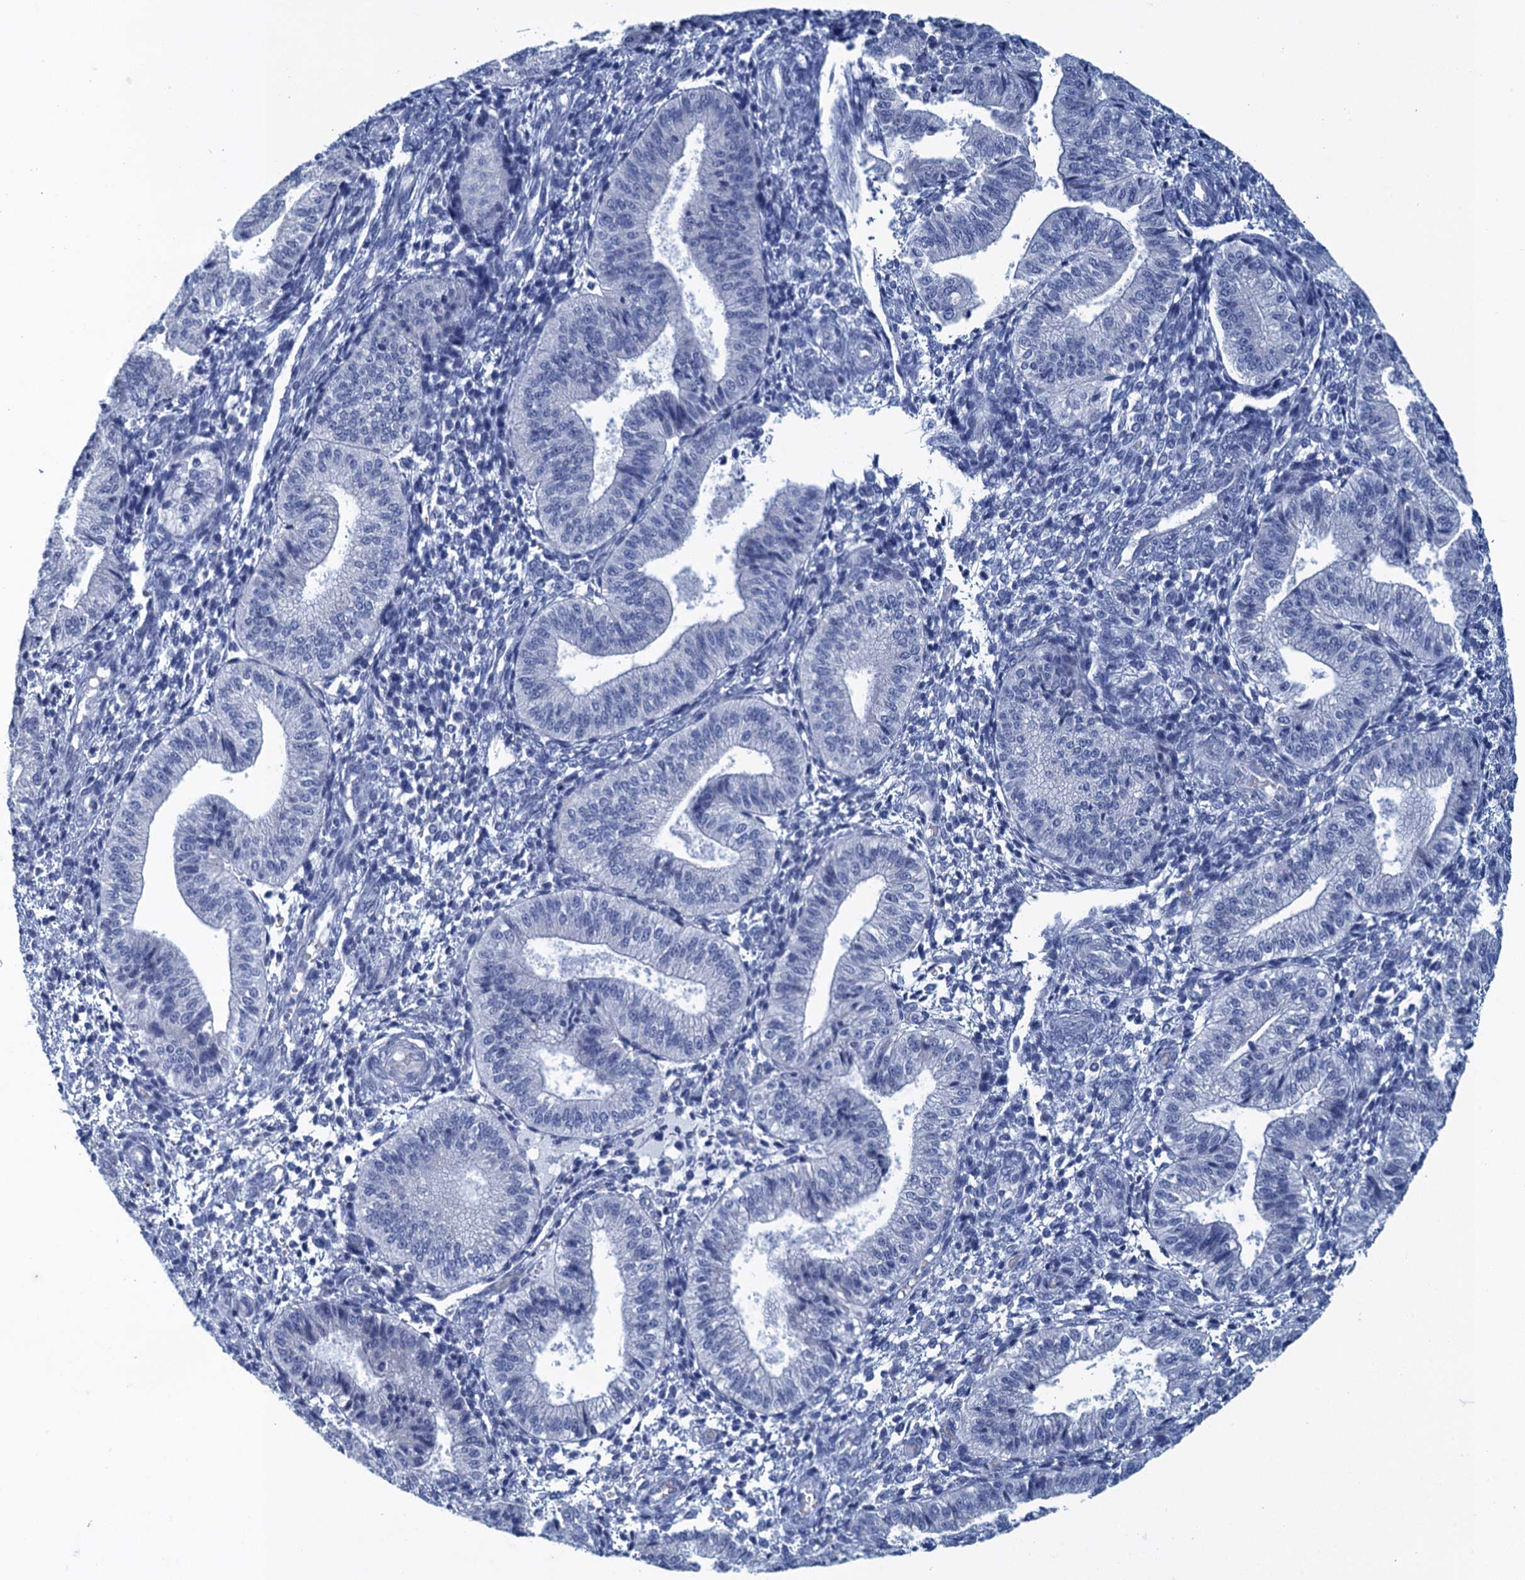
{"staining": {"intensity": "negative", "quantity": "none", "location": "none"}, "tissue": "endometrium", "cell_type": "Cells in endometrial stroma", "image_type": "normal", "snomed": [{"axis": "morphology", "description": "Normal tissue, NOS"}, {"axis": "topography", "description": "Endometrium"}], "caption": "Immunohistochemistry (IHC) micrograph of unremarkable human endometrium stained for a protein (brown), which shows no staining in cells in endometrial stroma.", "gene": "SCEL", "patient": {"sex": "female", "age": 34}}